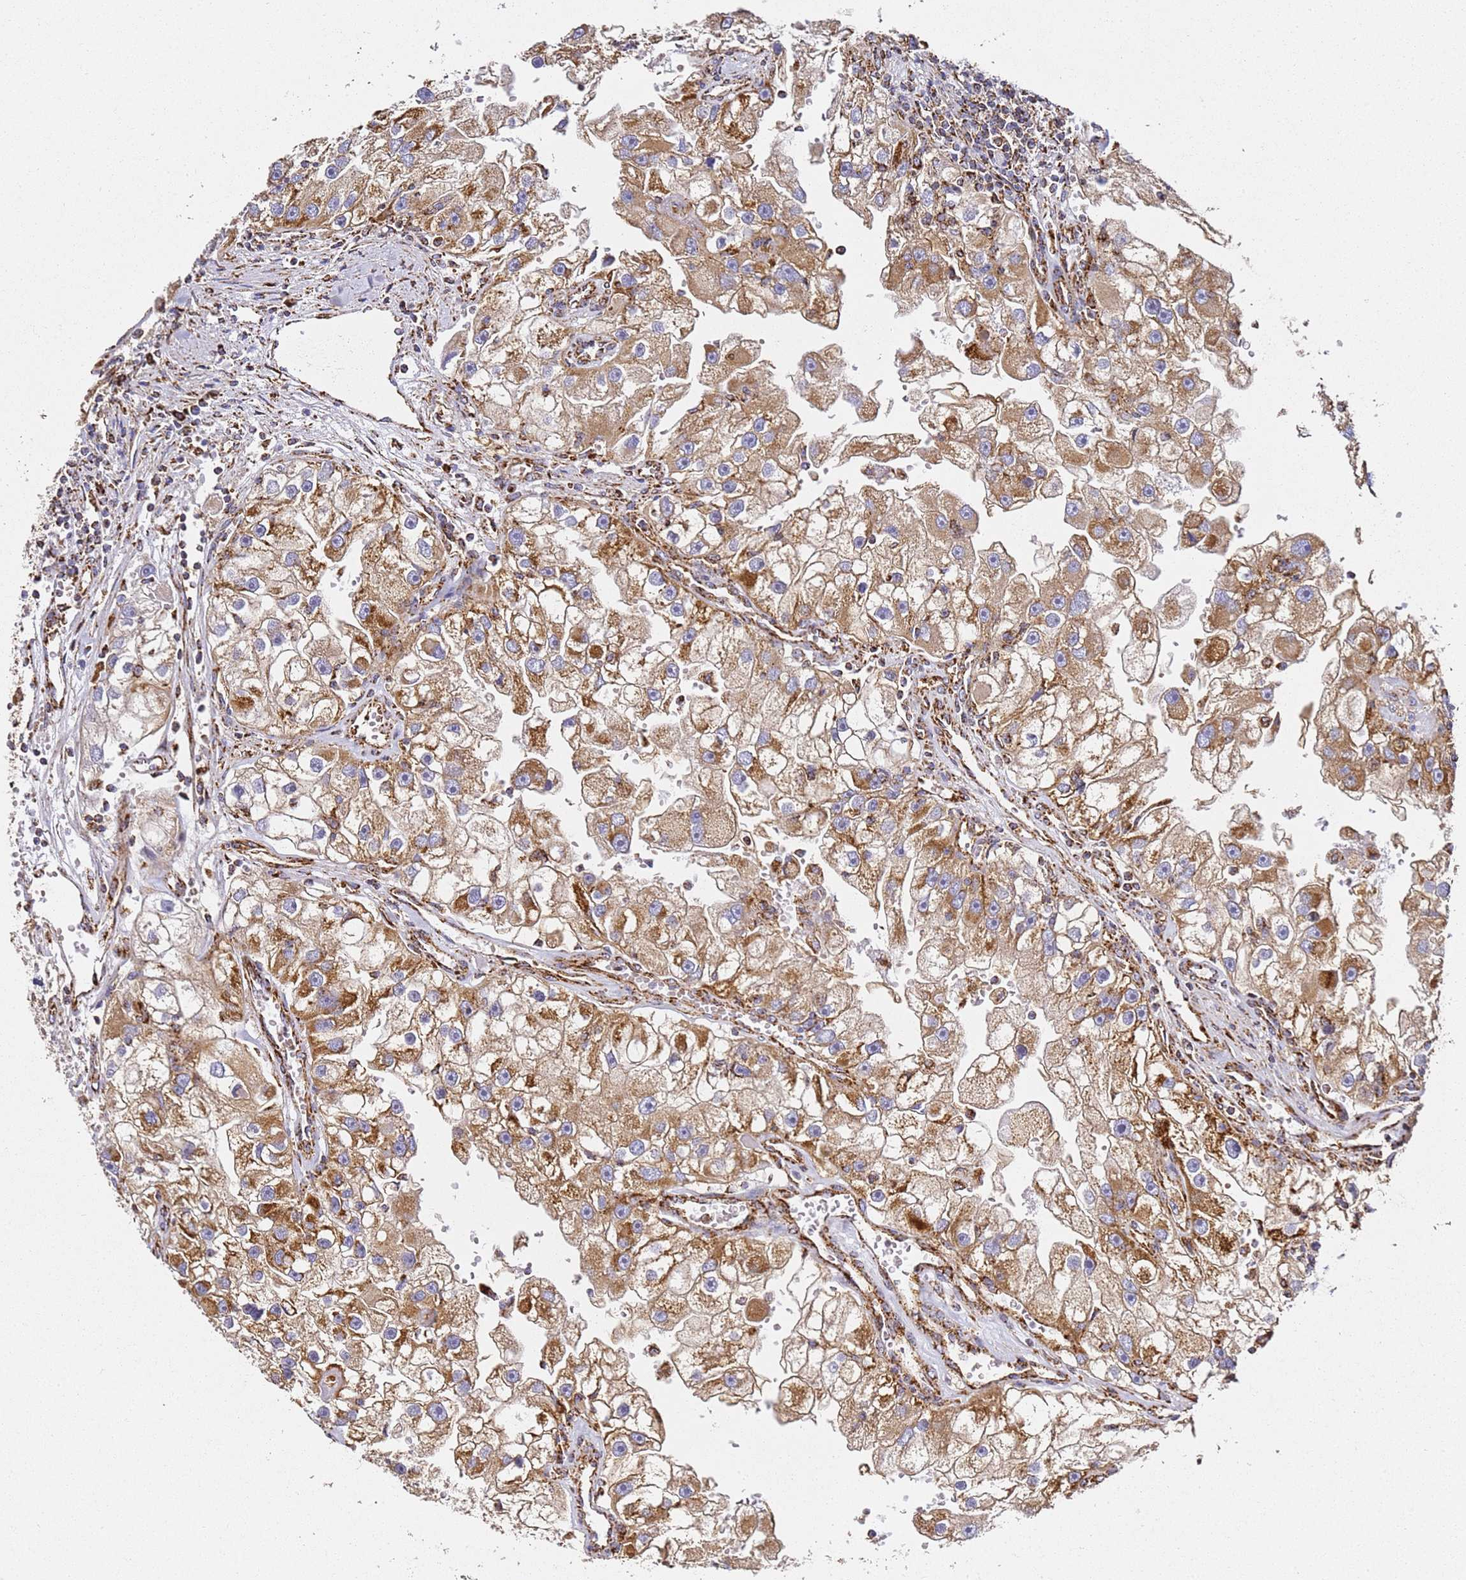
{"staining": {"intensity": "moderate", "quantity": ">75%", "location": "cytoplasmic/membranous"}, "tissue": "renal cancer", "cell_type": "Tumor cells", "image_type": "cancer", "snomed": [{"axis": "morphology", "description": "Adenocarcinoma, NOS"}, {"axis": "topography", "description": "Kidney"}], "caption": "Renal adenocarcinoma stained with DAB IHC demonstrates medium levels of moderate cytoplasmic/membranous expression in about >75% of tumor cells. (DAB IHC with brightfield microscopy, high magnification).", "gene": "NDUFA3", "patient": {"sex": "male", "age": 63}}